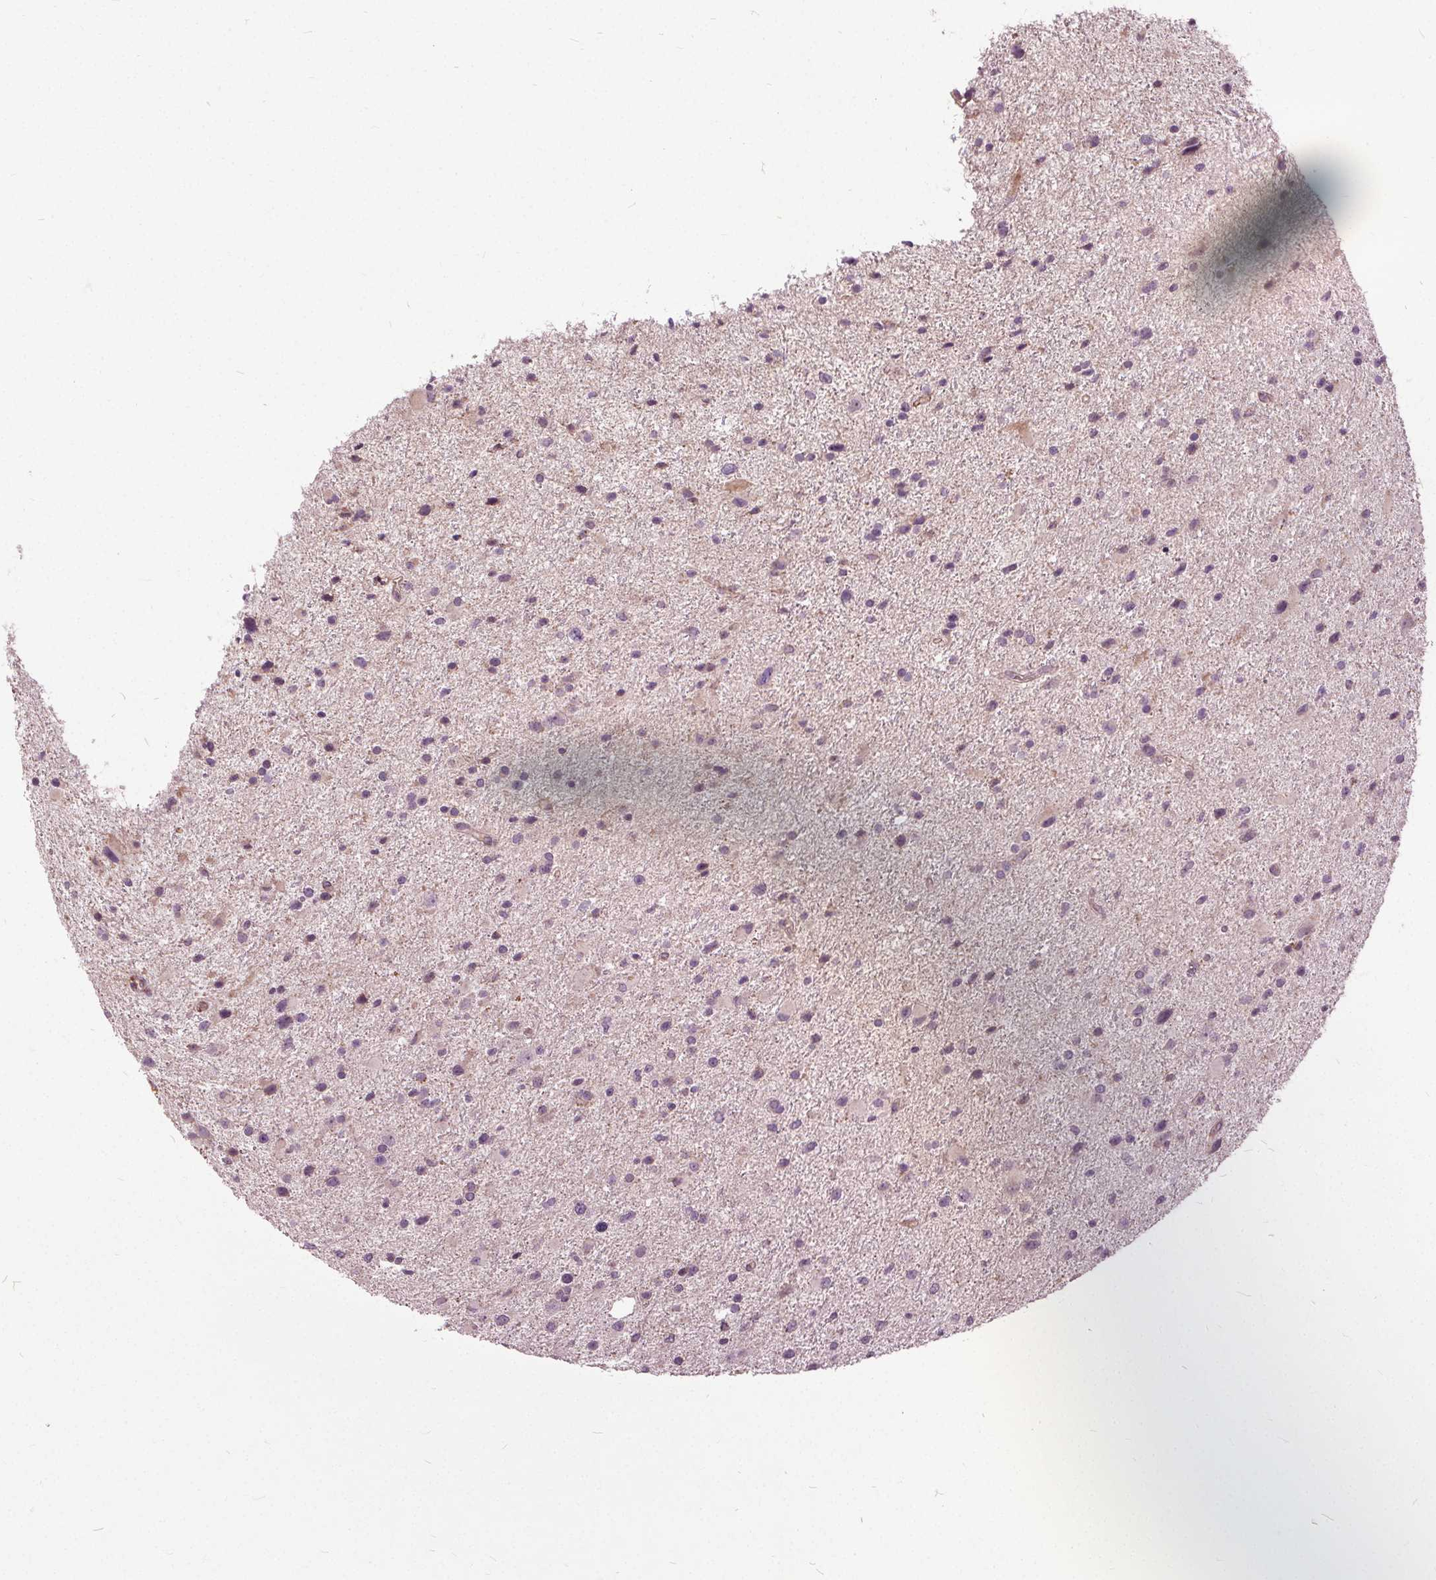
{"staining": {"intensity": "negative", "quantity": "none", "location": "none"}, "tissue": "glioma", "cell_type": "Tumor cells", "image_type": "cancer", "snomed": [{"axis": "morphology", "description": "Glioma, malignant, Low grade"}, {"axis": "topography", "description": "Brain"}], "caption": "Tumor cells are negative for brown protein staining in glioma.", "gene": "PDGFD", "patient": {"sex": "female", "age": 32}}